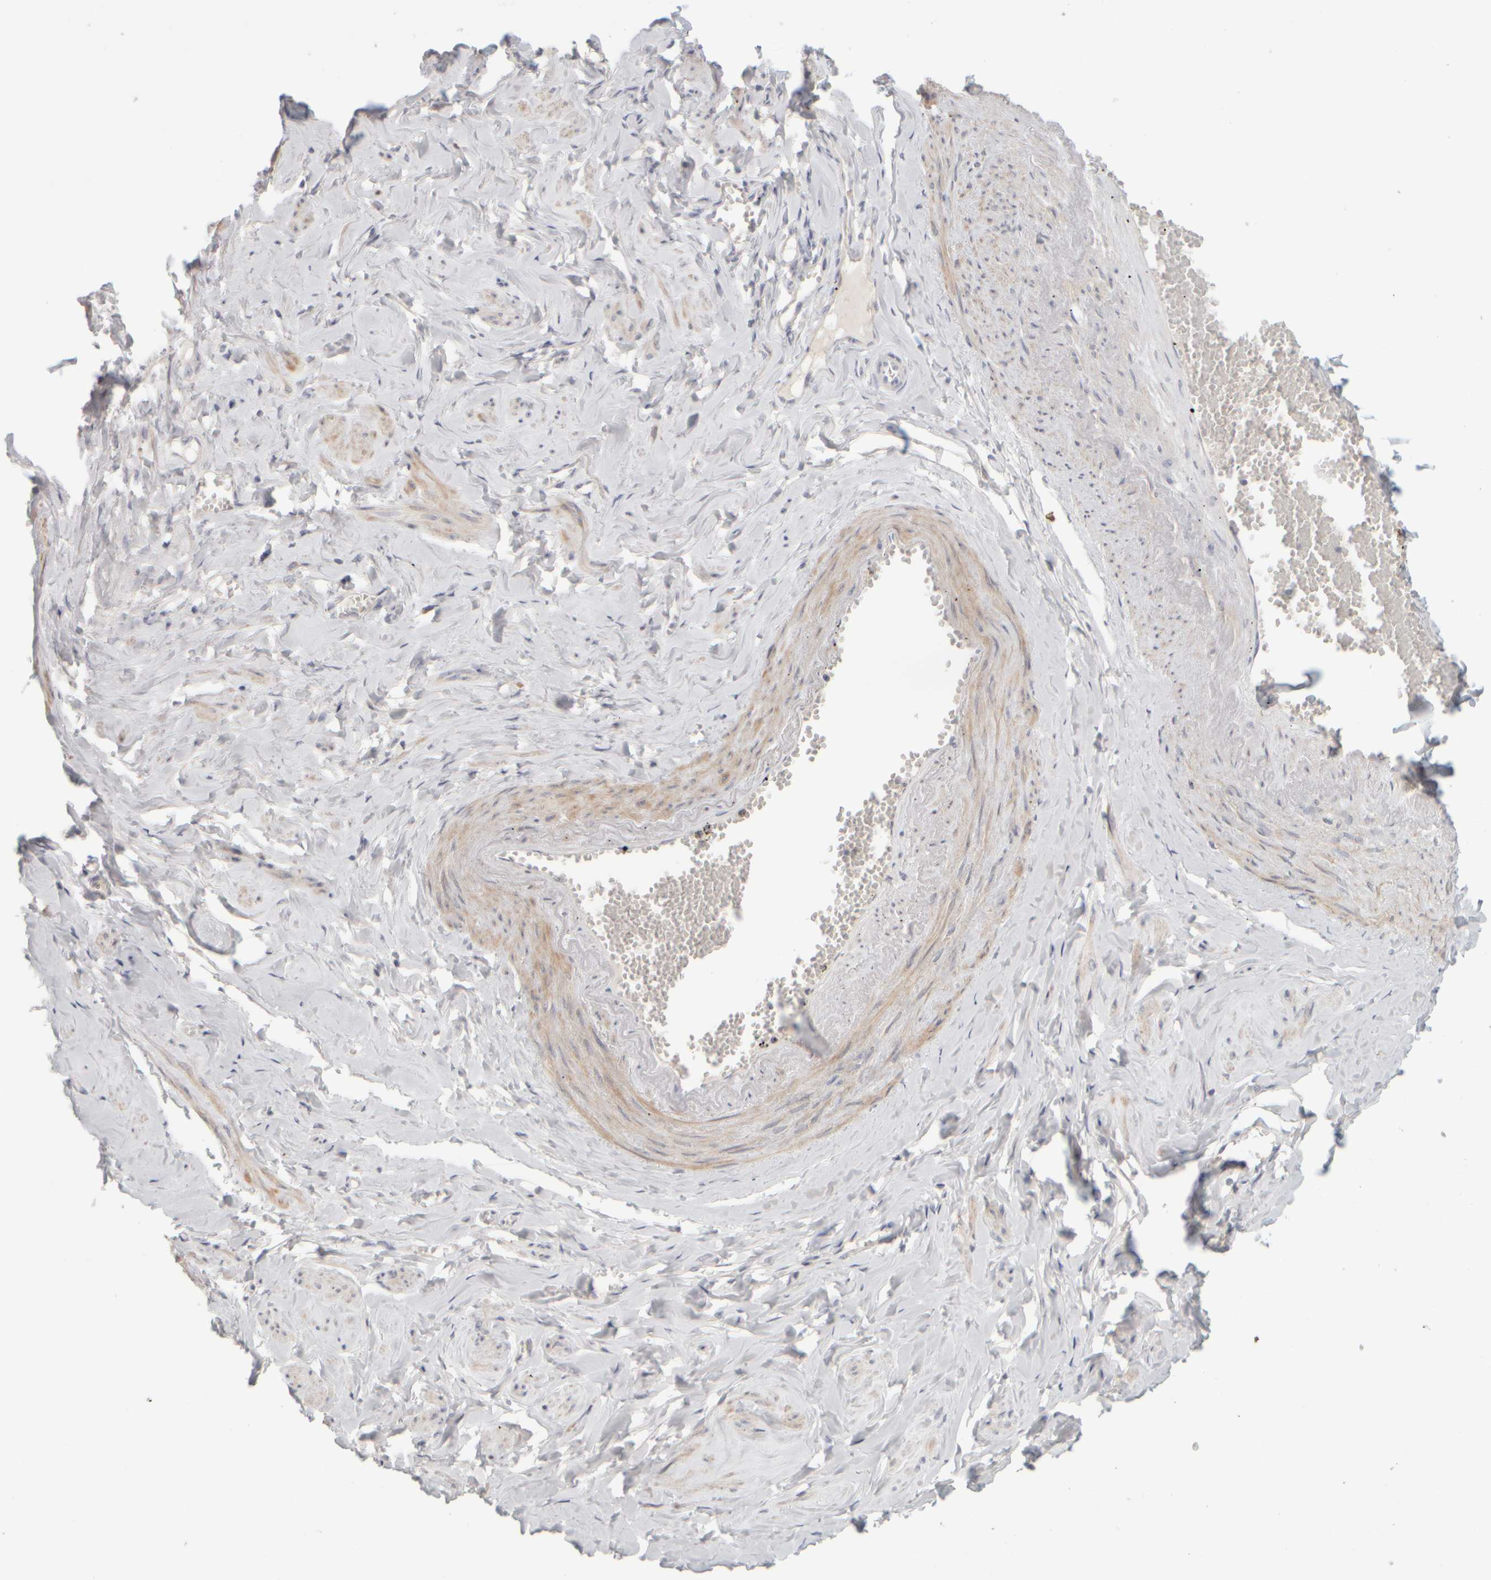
{"staining": {"intensity": "negative", "quantity": "none", "location": "none"}, "tissue": "adipose tissue", "cell_type": "Adipocytes", "image_type": "normal", "snomed": [{"axis": "morphology", "description": "Normal tissue, NOS"}, {"axis": "topography", "description": "Vascular tissue"}, {"axis": "topography", "description": "Fallopian tube"}, {"axis": "topography", "description": "Ovary"}], "caption": "Normal adipose tissue was stained to show a protein in brown. There is no significant expression in adipocytes. (Stains: DAB IHC with hematoxylin counter stain, Microscopy: brightfield microscopy at high magnification).", "gene": "DCXR", "patient": {"sex": "female", "age": 67}}